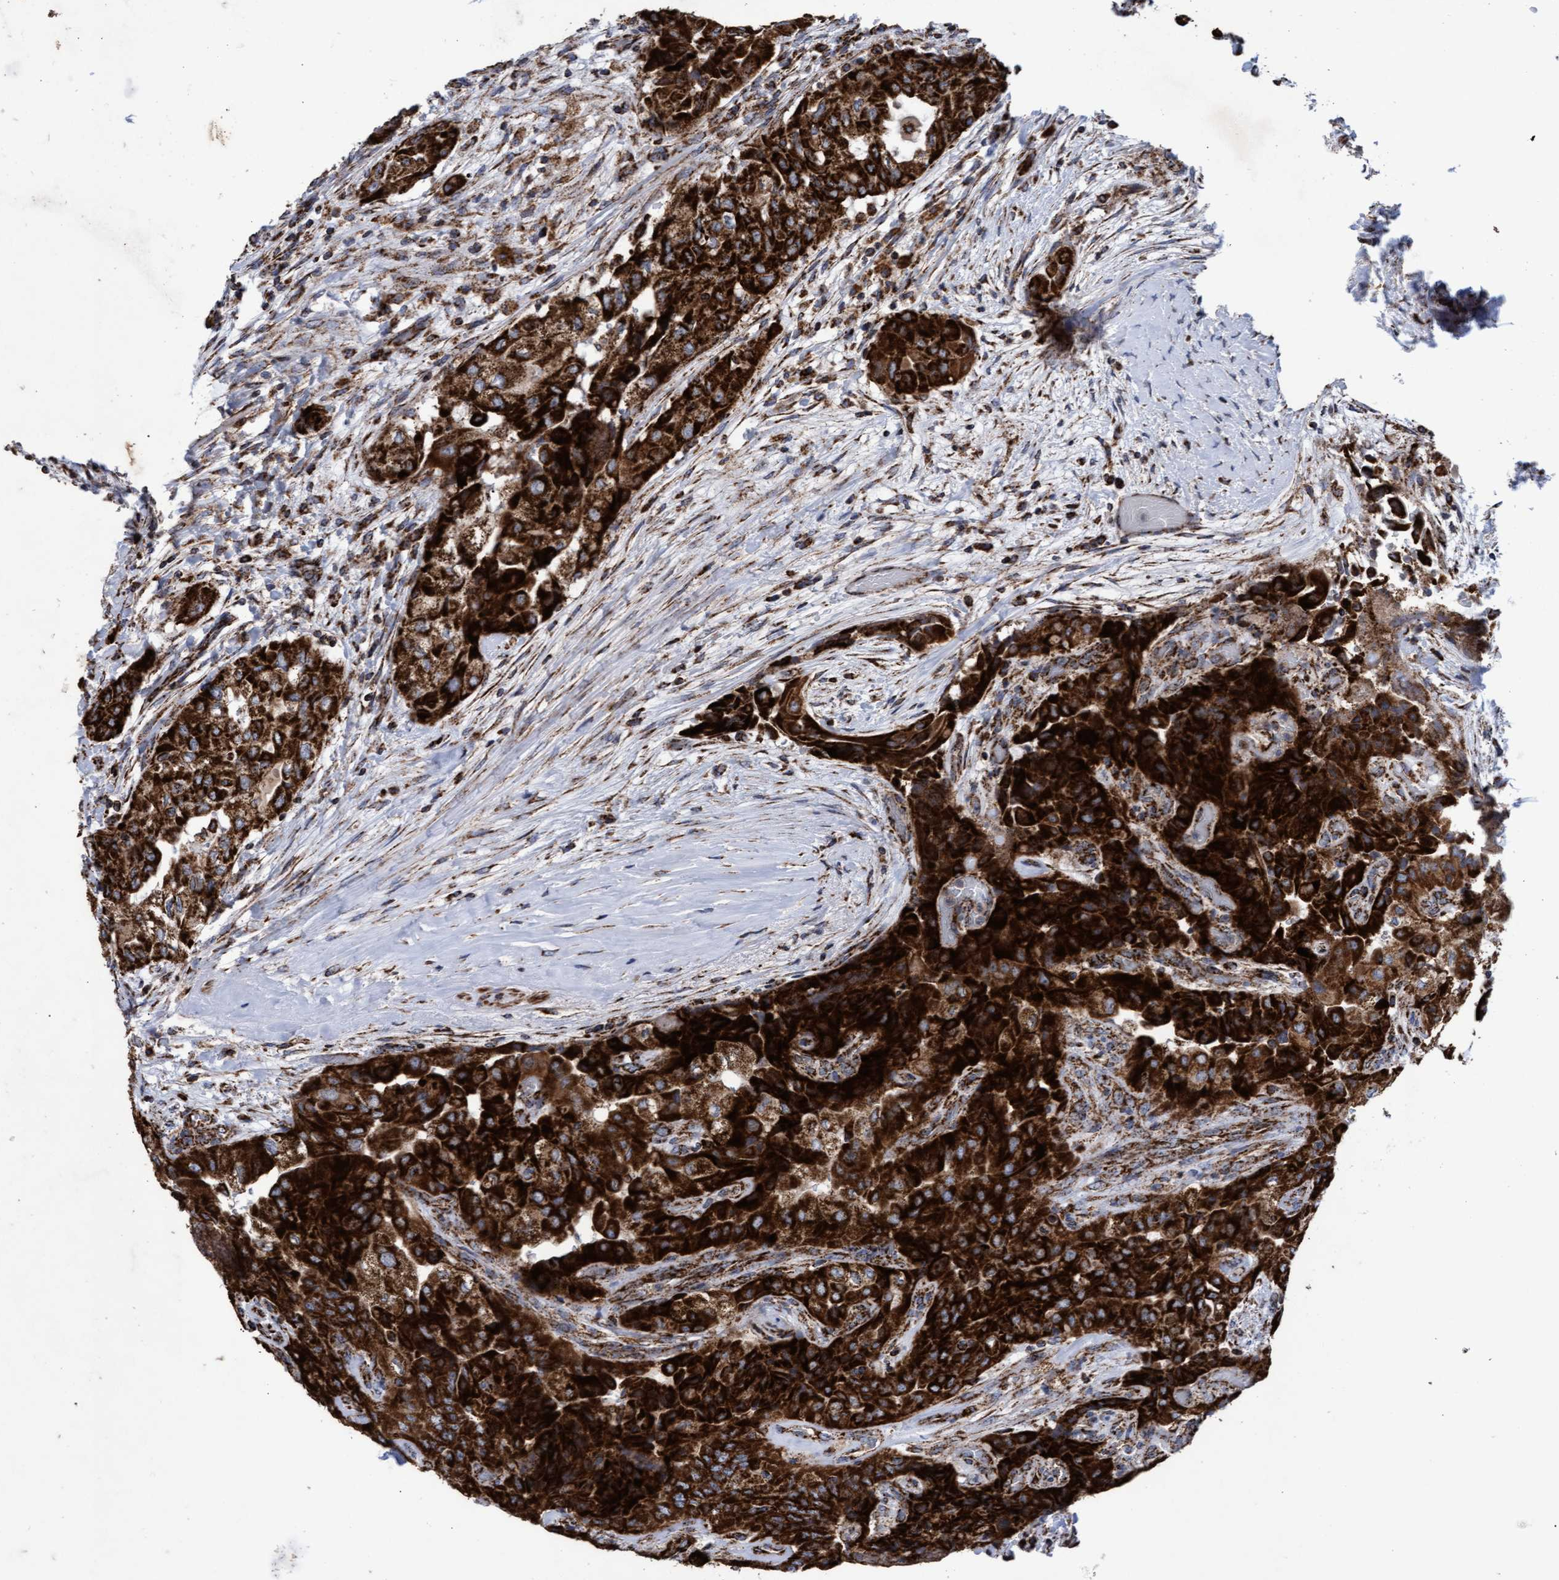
{"staining": {"intensity": "strong", "quantity": ">75%", "location": "cytoplasmic/membranous"}, "tissue": "thyroid cancer", "cell_type": "Tumor cells", "image_type": "cancer", "snomed": [{"axis": "morphology", "description": "Papillary adenocarcinoma, NOS"}, {"axis": "topography", "description": "Thyroid gland"}], "caption": "Human papillary adenocarcinoma (thyroid) stained with a protein marker reveals strong staining in tumor cells.", "gene": "MRPL38", "patient": {"sex": "female", "age": 59}}